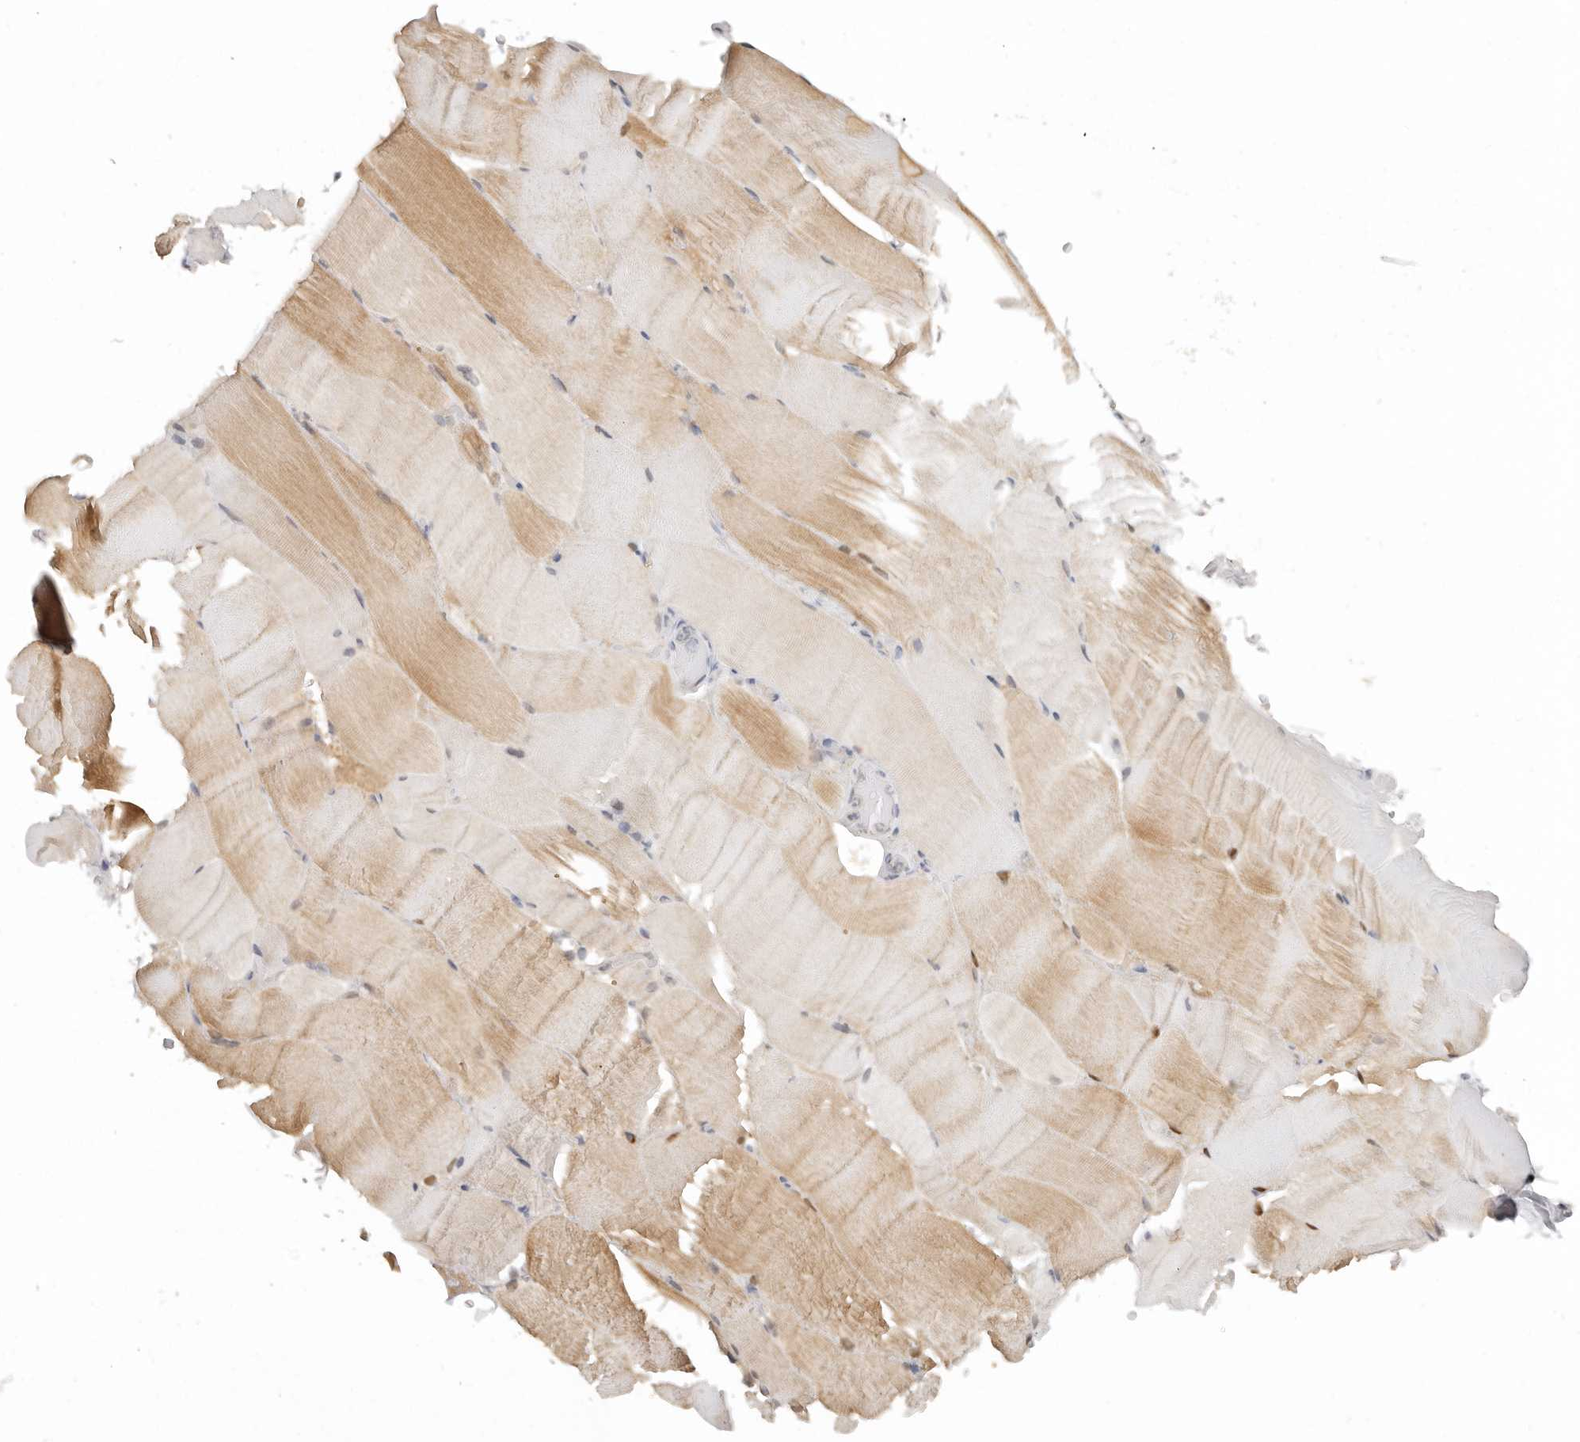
{"staining": {"intensity": "moderate", "quantity": "25%-75%", "location": "cytoplasmic/membranous"}, "tissue": "skeletal muscle", "cell_type": "Myocytes", "image_type": "normal", "snomed": [{"axis": "morphology", "description": "Normal tissue, NOS"}, {"axis": "topography", "description": "Skeletal muscle"}, {"axis": "topography", "description": "Parathyroid gland"}], "caption": "Skeletal muscle stained for a protein (brown) demonstrates moderate cytoplasmic/membranous positive positivity in approximately 25%-75% of myocytes.", "gene": "LARP7", "patient": {"sex": "female", "age": 37}}